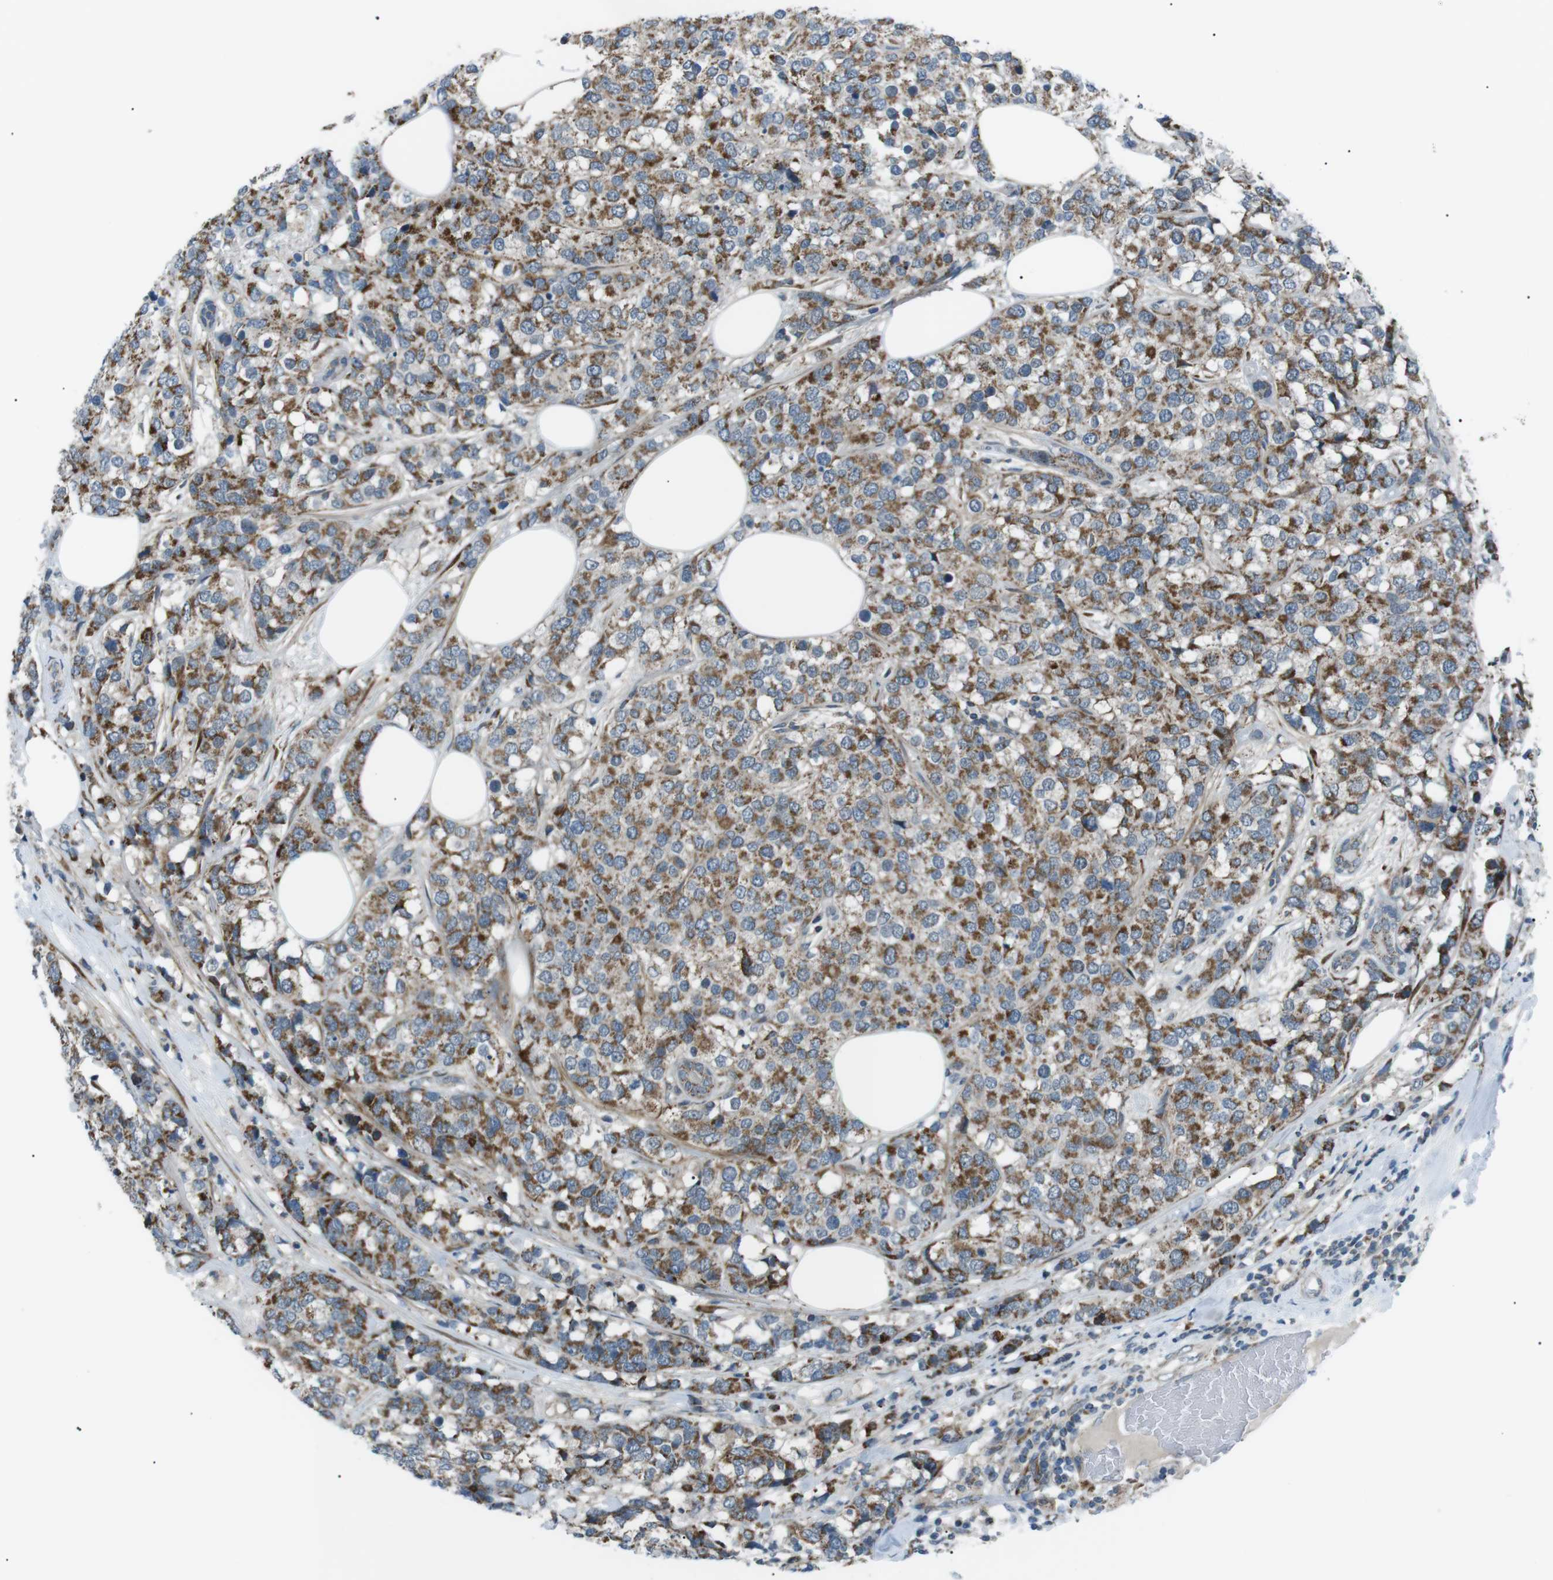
{"staining": {"intensity": "moderate", "quantity": ">75%", "location": "cytoplasmic/membranous"}, "tissue": "breast cancer", "cell_type": "Tumor cells", "image_type": "cancer", "snomed": [{"axis": "morphology", "description": "Lobular carcinoma"}, {"axis": "topography", "description": "Breast"}], "caption": "An IHC histopathology image of neoplastic tissue is shown. Protein staining in brown labels moderate cytoplasmic/membranous positivity in breast cancer (lobular carcinoma) within tumor cells. (IHC, brightfield microscopy, high magnification).", "gene": "ARID5B", "patient": {"sex": "female", "age": 59}}